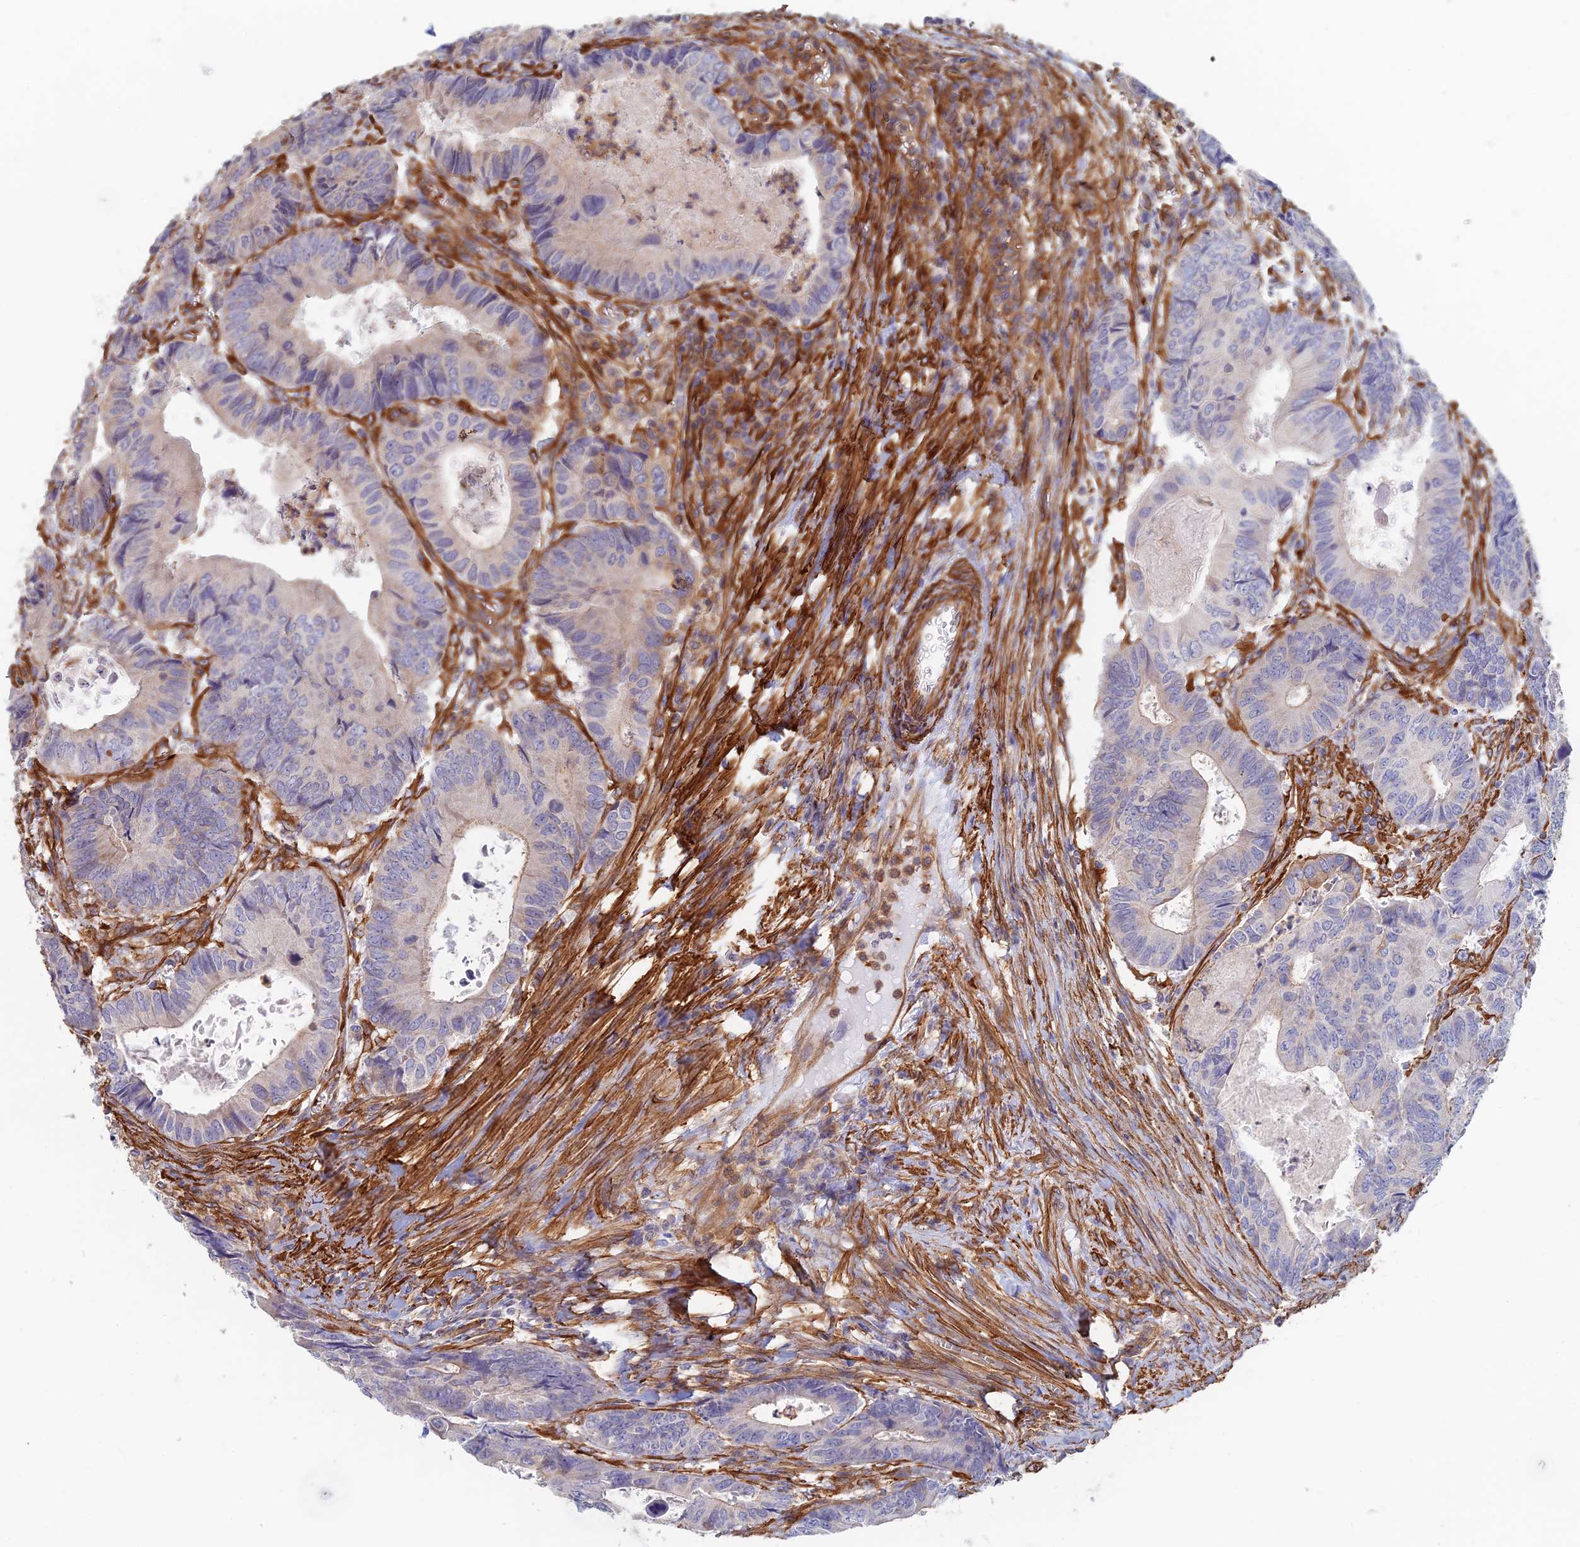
{"staining": {"intensity": "negative", "quantity": "none", "location": "none"}, "tissue": "colorectal cancer", "cell_type": "Tumor cells", "image_type": "cancer", "snomed": [{"axis": "morphology", "description": "Adenocarcinoma, NOS"}, {"axis": "topography", "description": "Colon"}], "caption": "Photomicrograph shows no protein staining in tumor cells of colorectal cancer tissue.", "gene": "PAK4", "patient": {"sex": "male", "age": 85}}